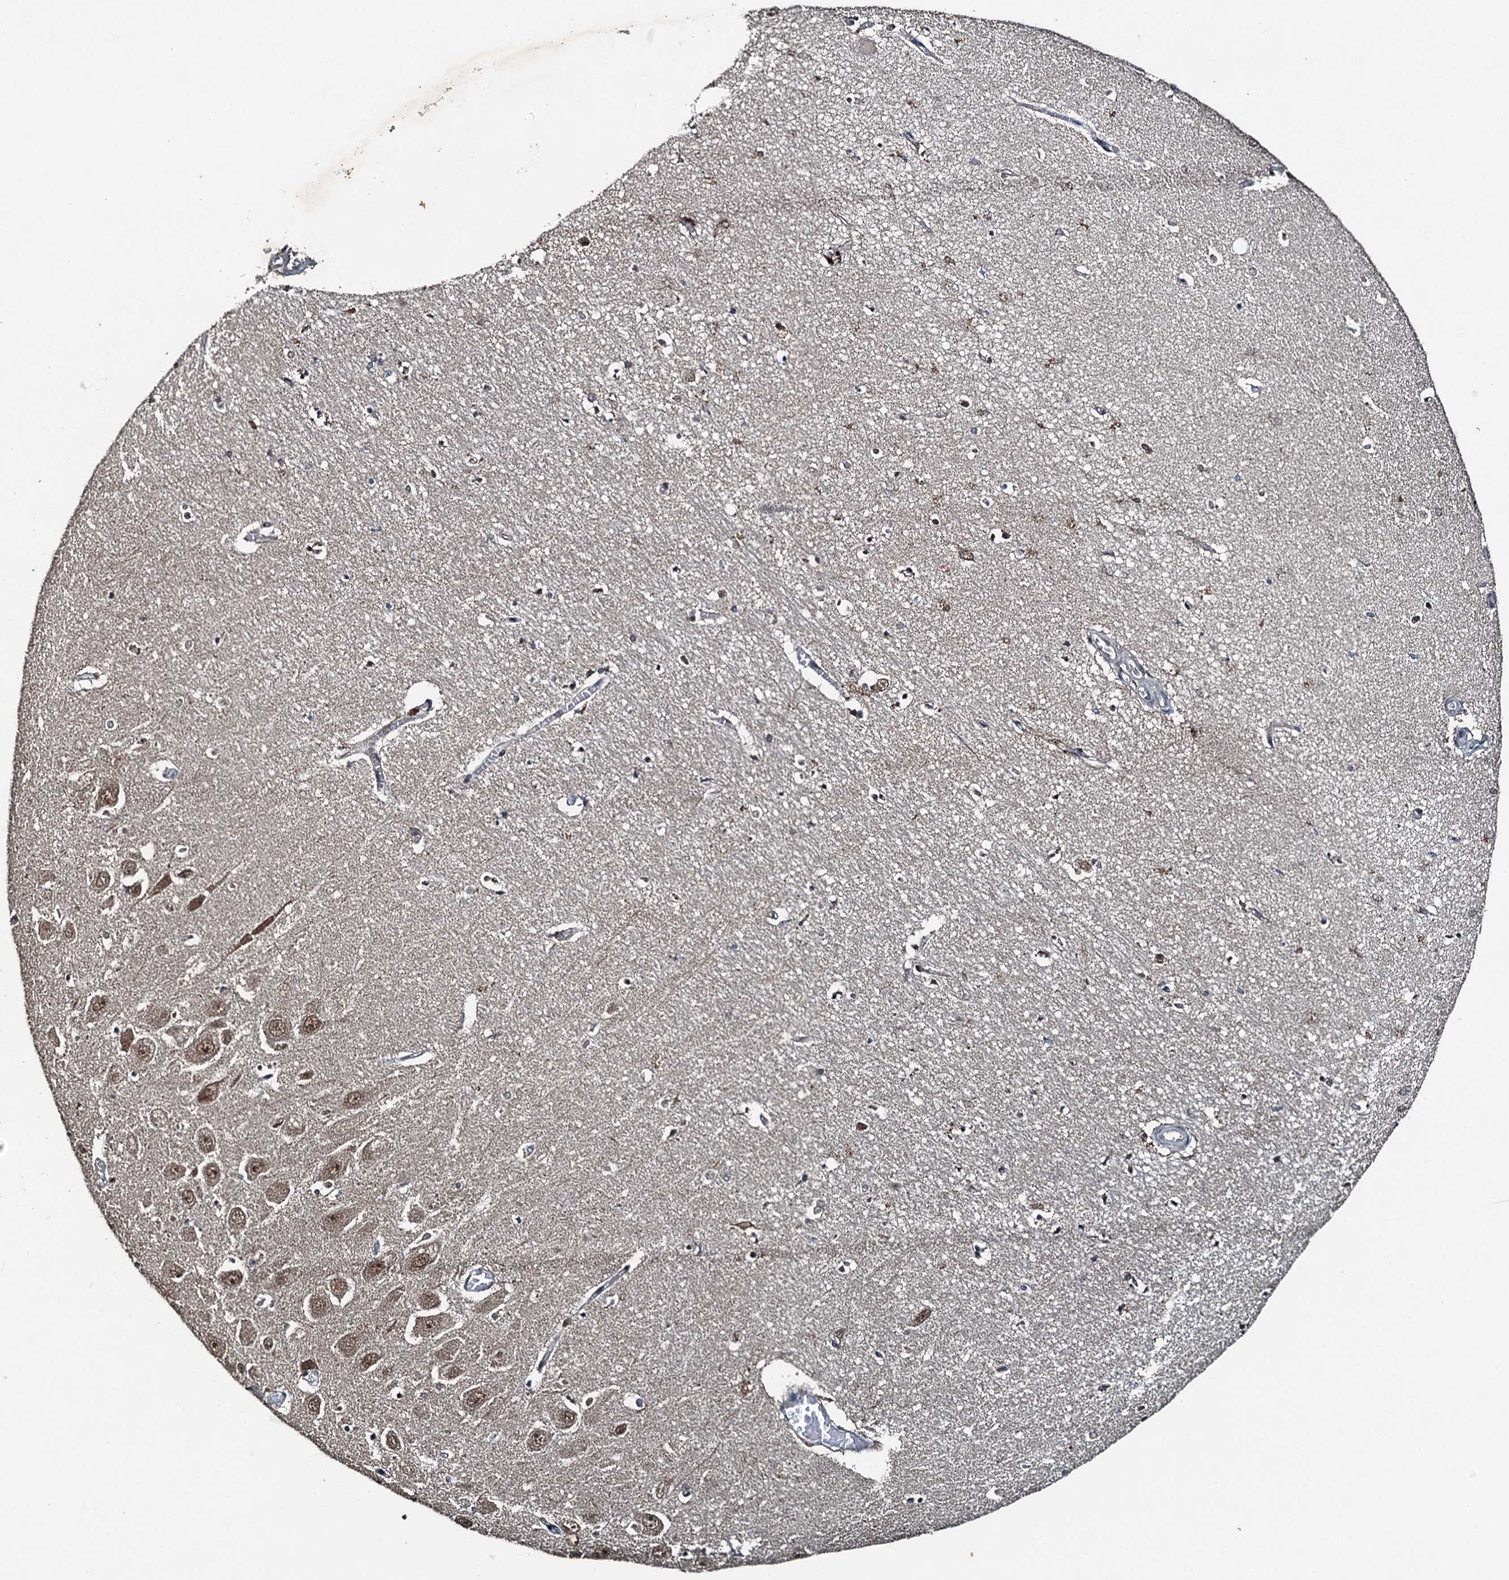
{"staining": {"intensity": "moderate", "quantity": "<25%", "location": "cytoplasmic/membranous"}, "tissue": "hippocampus", "cell_type": "Glial cells", "image_type": "normal", "snomed": [{"axis": "morphology", "description": "Normal tissue, NOS"}, {"axis": "topography", "description": "Hippocampus"}], "caption": "The histopathology image reveals staining of benign hippocampus, revealing moderate cytoplasmic/membranous protein expression (brown color) within glial cells.", "gene": "UBXN6", "patient": {"sex": "female", "age": 64}}